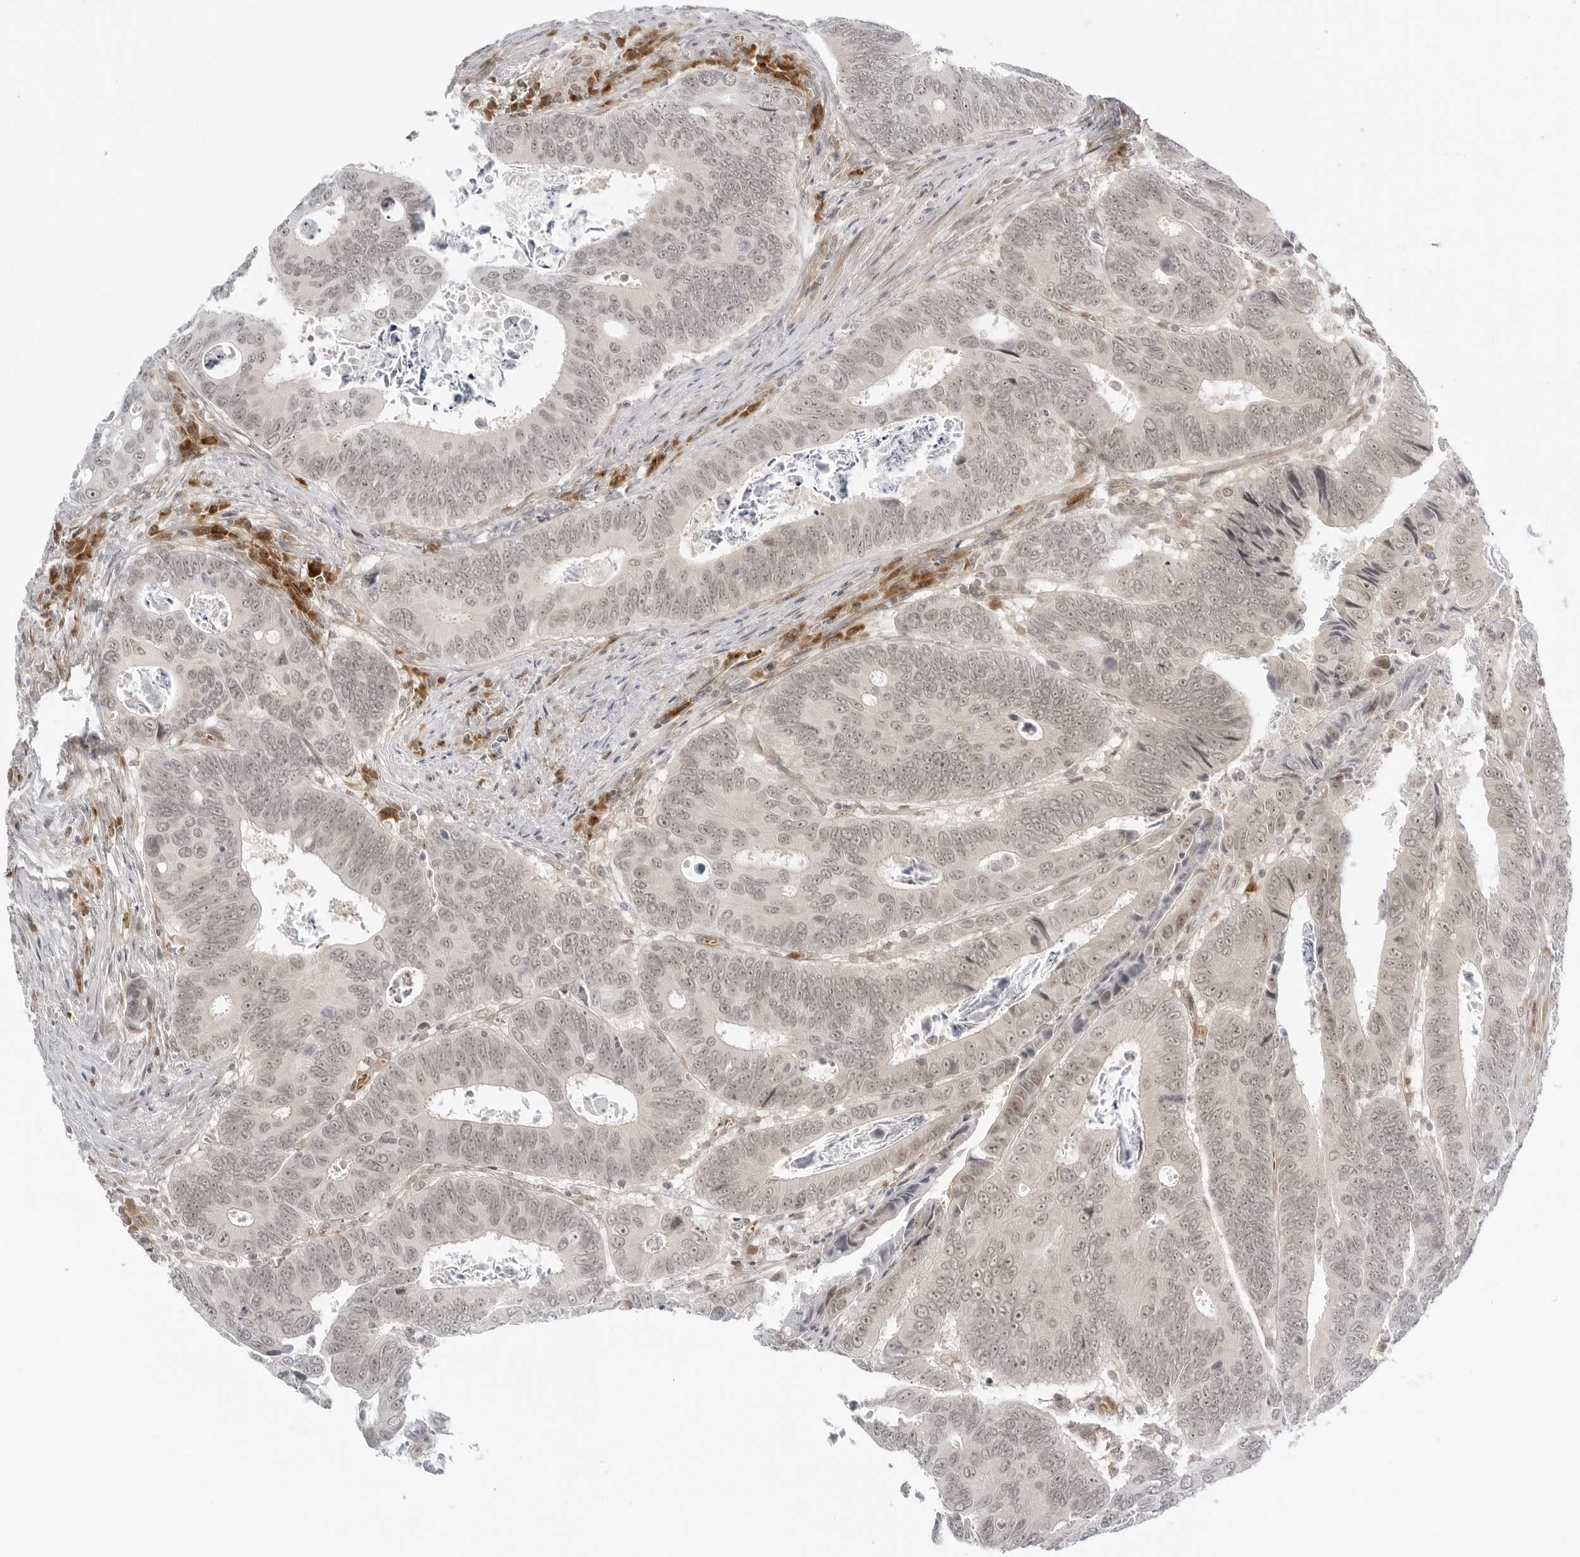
{"staining": {"intensity": "weak", "quantity": ">75%", "location": "nuclear"}, "tissue": "colorectal cancer", "cell_type": "Tumor cells", "image_type": "cancer", "snomed": [{"axis": "morphology", "description": "Adenocarcinoma, NOS"}, {"axis": "topography", "description": "Colon"}], "caption": "A brown stain shows weak nuclear positivity of a protein in adenocarcinoma (colorectal) tumor cells. The protein of interest is stained brown, and the nuclei are stained in blue (DAB IHC with brightfield microscopy, high magnification).", "gene": "SUGCT", "patient": {"sex": "male", "age": 72}}